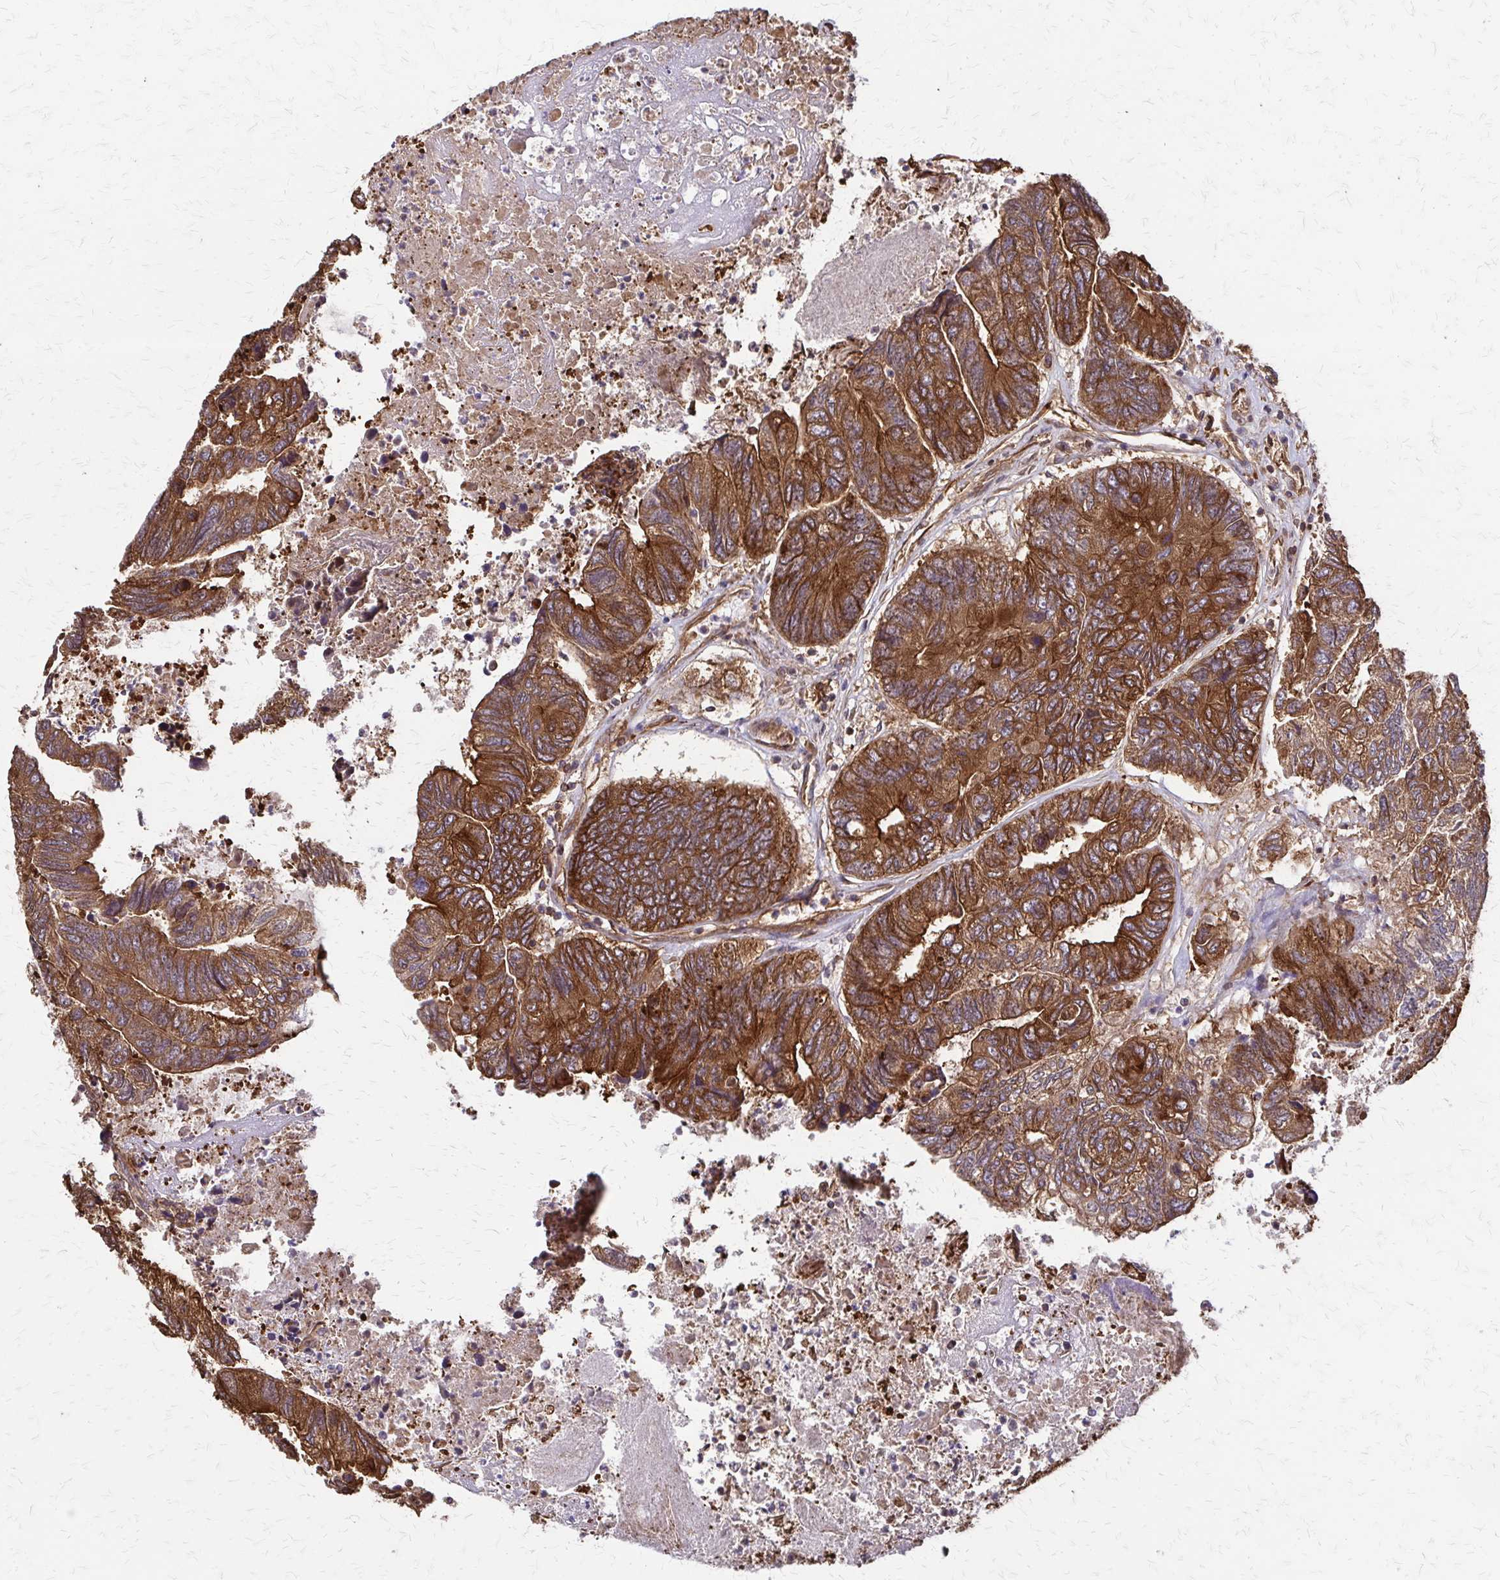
{"staining": {"intensity": "strong", "quantity": ">75%", "location": "cytoplasmic/membranous"}, "tissue": "colorectal cancer", "cell_type": "Tumor cells", "image_type": "cancer", "snomed": [{"axis": "morphology", "description": "Adenocarcinoma, NOS"}, {"axis": "topography", "description": "Colon"}], "caption": "Immunohistochemical staining of colorectal adenocarcinoma exhibits high levels of strong cytoplasmic/membranous protein positivity in about >75% of tumor cells.", "gene": "EEF2", "patient": {"sex": "female", "age": 67}}